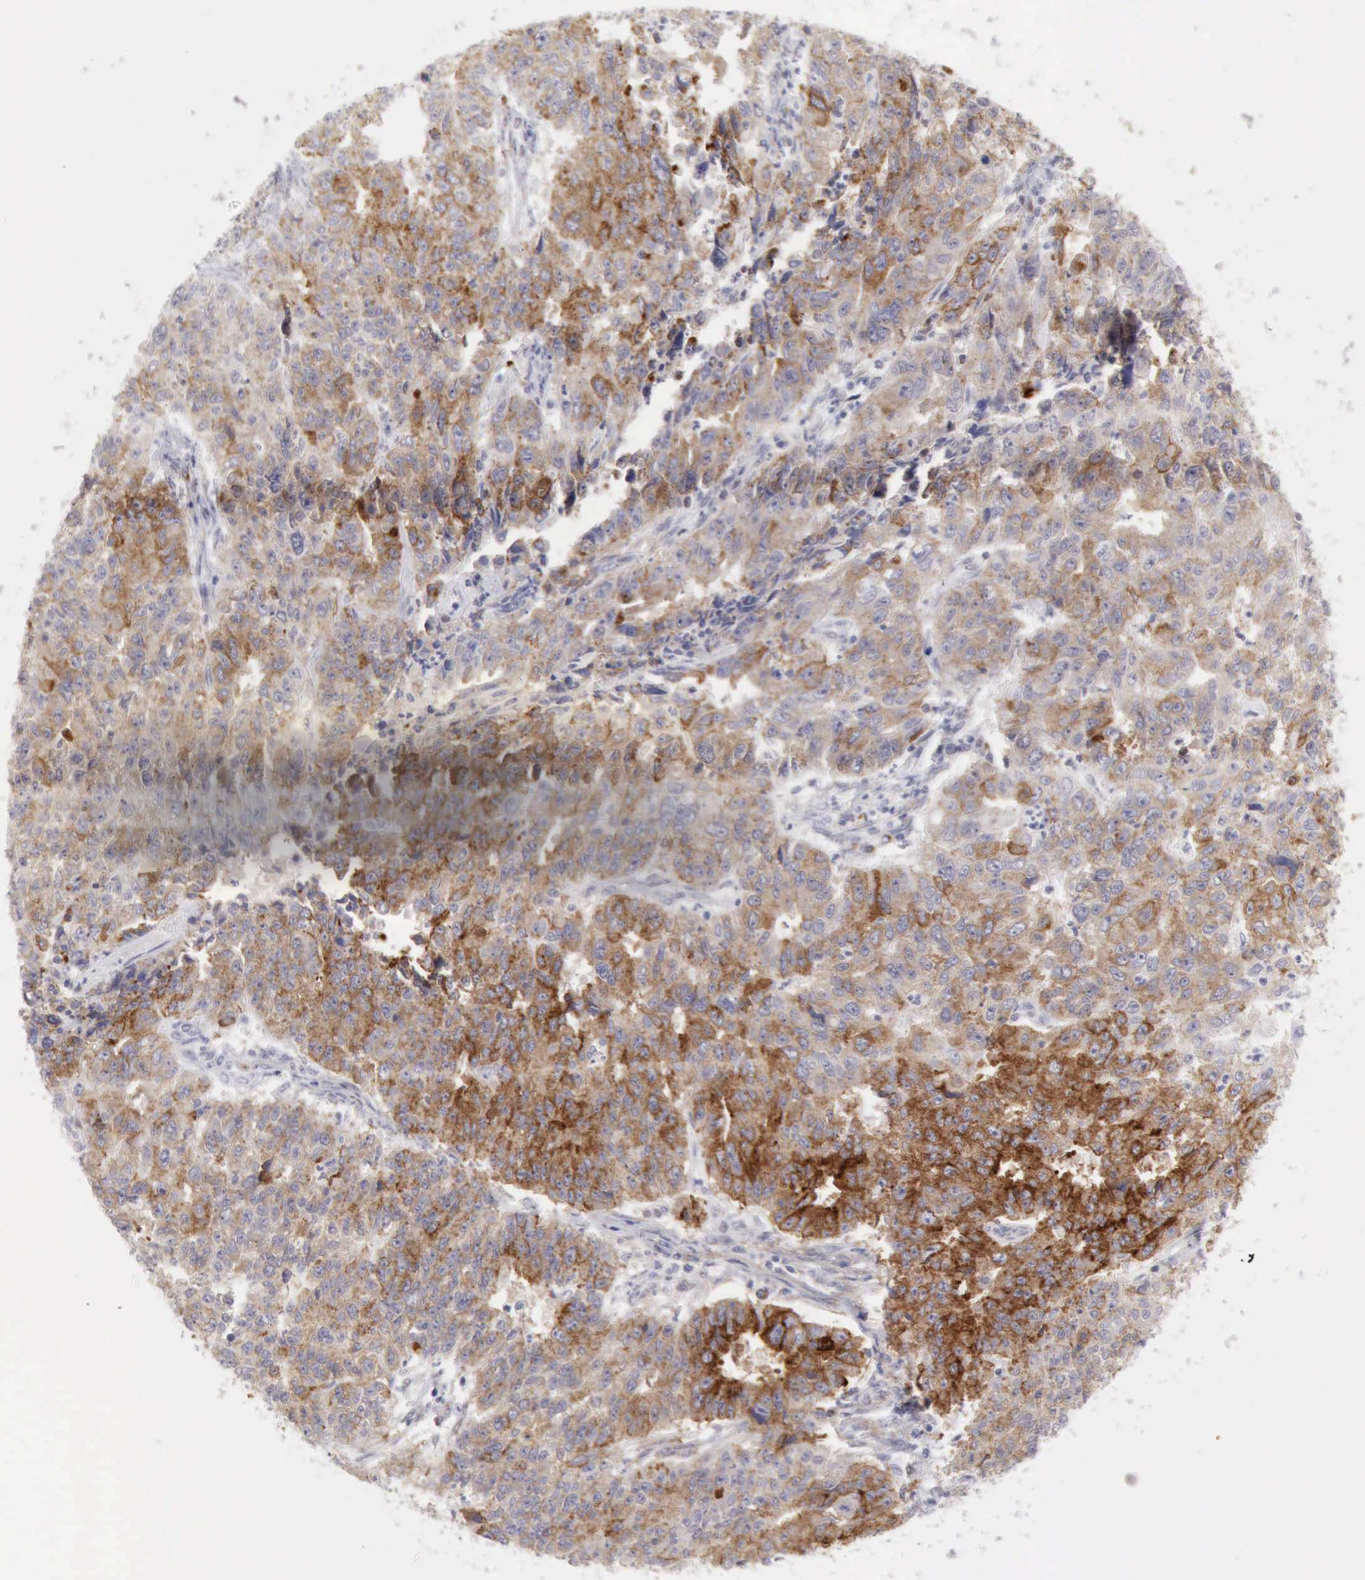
{"staining": {"intensity": "moderate", "quantity": ">75%", "location": "cytoplasmic/membranous"}, "tissue": "endometrial cancer", "cell_type": "Tumor cells", "image_type": "cancer", "snomed": [{"axis": "morphology", "description": "Adenocarcinoma, NOS"}, {"axis": "topography", "description": "Endometrium"}], "caption": "Approximately >75% of tumor cells in human endometrial cancer show moderate cytoplasmic/membranous protein expression as visualized by brown immunohistochemical staining.", "gene": "TFRC", "patient": {"sex": "female", "age": 42}}